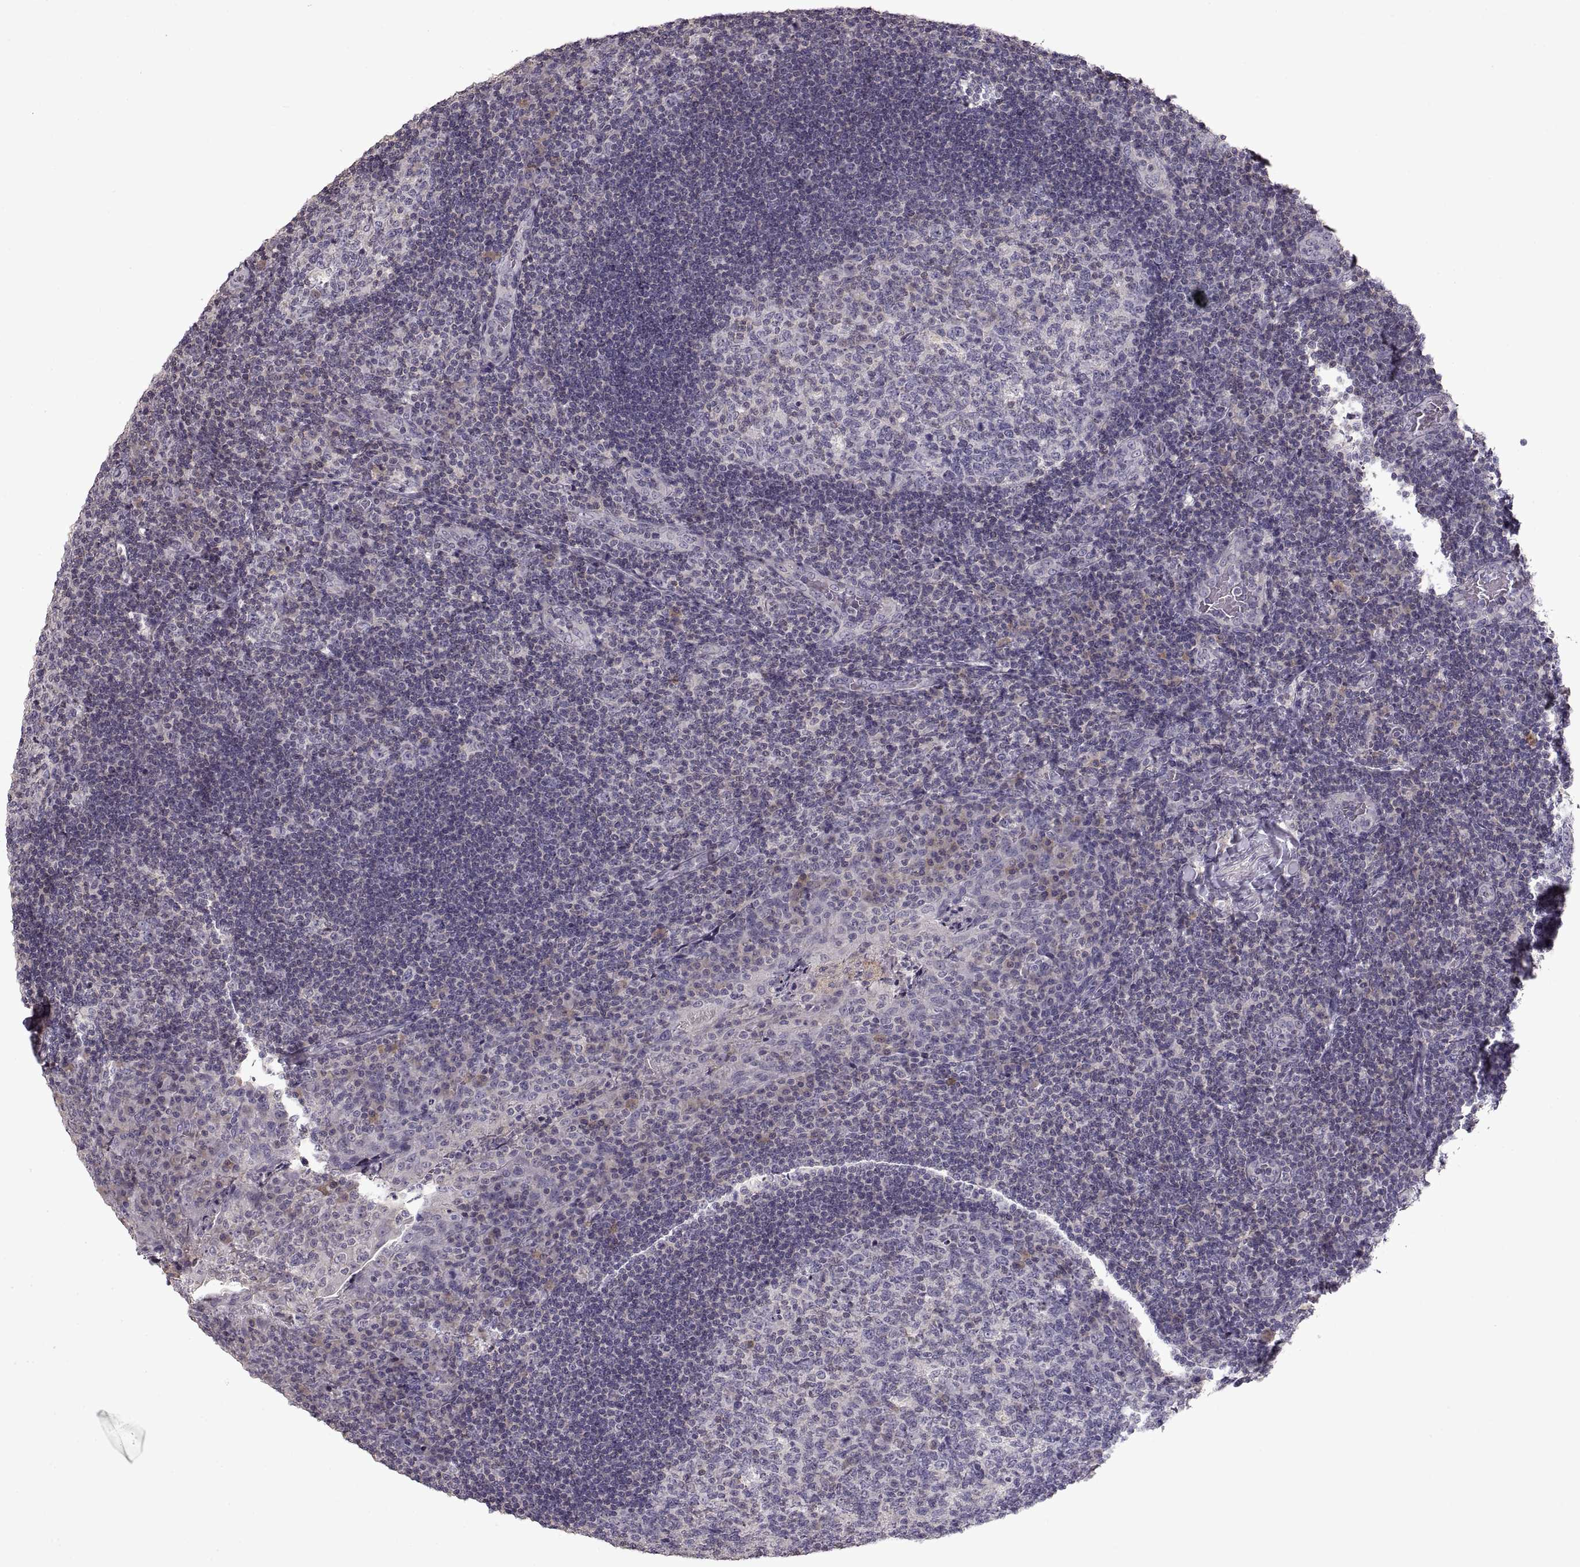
{"staining": {"intensity": "weak", "quantity": "<25%", "location": "cytoplasmic/membranous"}, "tissue": "tonsil", "cell_type": "Germinal center cells", "image_type": "normal", "snomed": [{"axis": "morphology", "description": "Normal tissue, NOS"}, {"axis": "topography", "description": "Tonsil"}], "caption": "Germinal center cells are negative for protein expression in benign human tonsil. (Stains: DAB immunohistochemistry (IHC) with hematoxylin counter stain, Microscopy: brightfield microscopy at high magnification).", "gene": "ADAM11", "patient": {"sex": "male", "age": 17}}